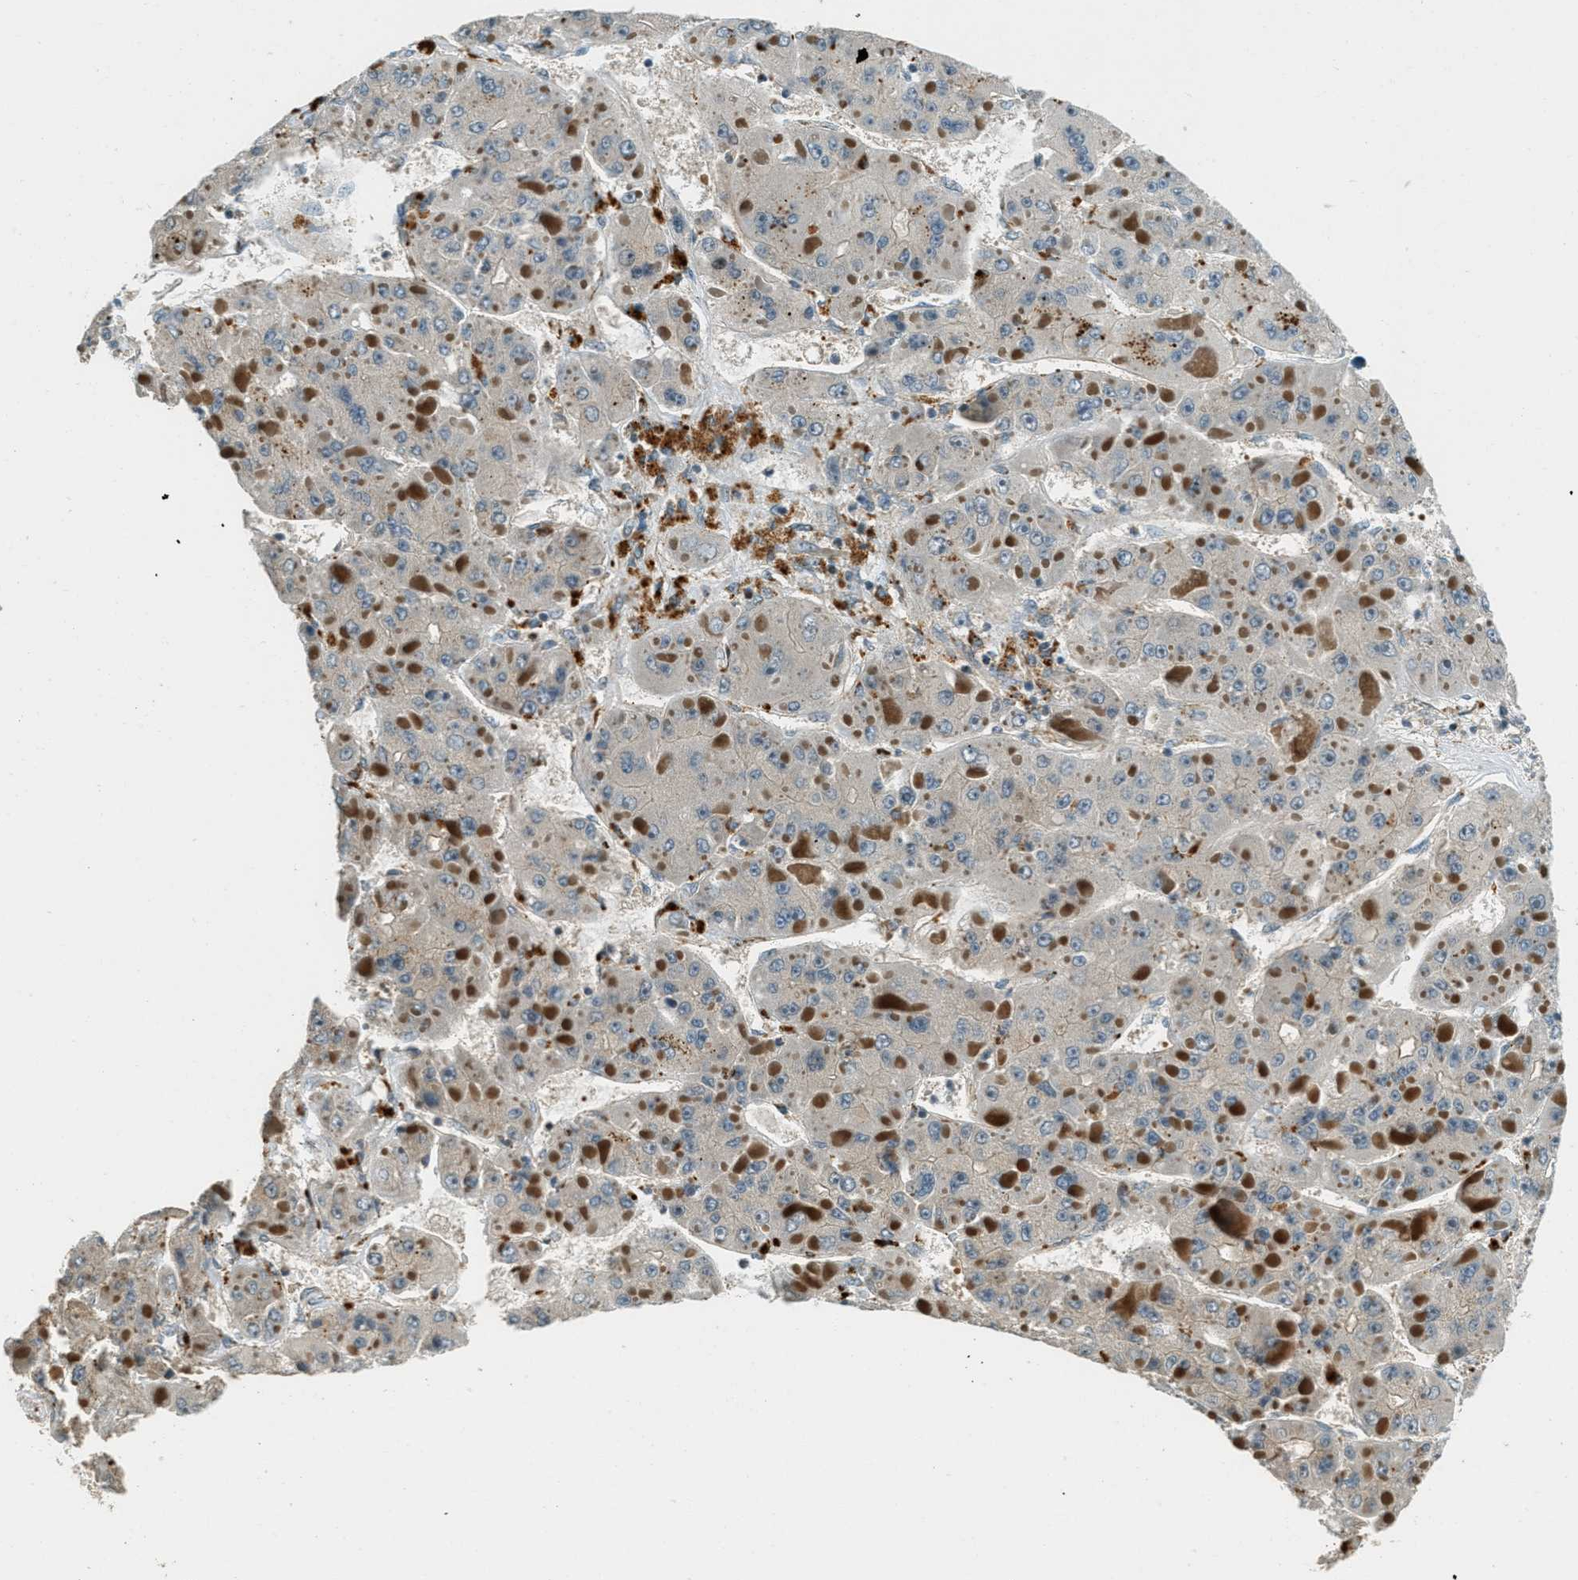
{"staining": {"intensity": "negative", "quantity": "none", "location": "none"}, "tissue": "liver cancer", "cell_type": "Tumor cells", "image_type": "cancer", "snomed": [{"axis": "morphology", "description": "Carcinoma, Hepatocellular, NOS"}, {"axis": "topography", "description": "Liver"}], "caption": "A histopathology image of liver cancer stained for a protein exhibits no brown staining in tumor cells.", "gene": "PTPN23", "patient": {"sex": "female", "age": 73}}